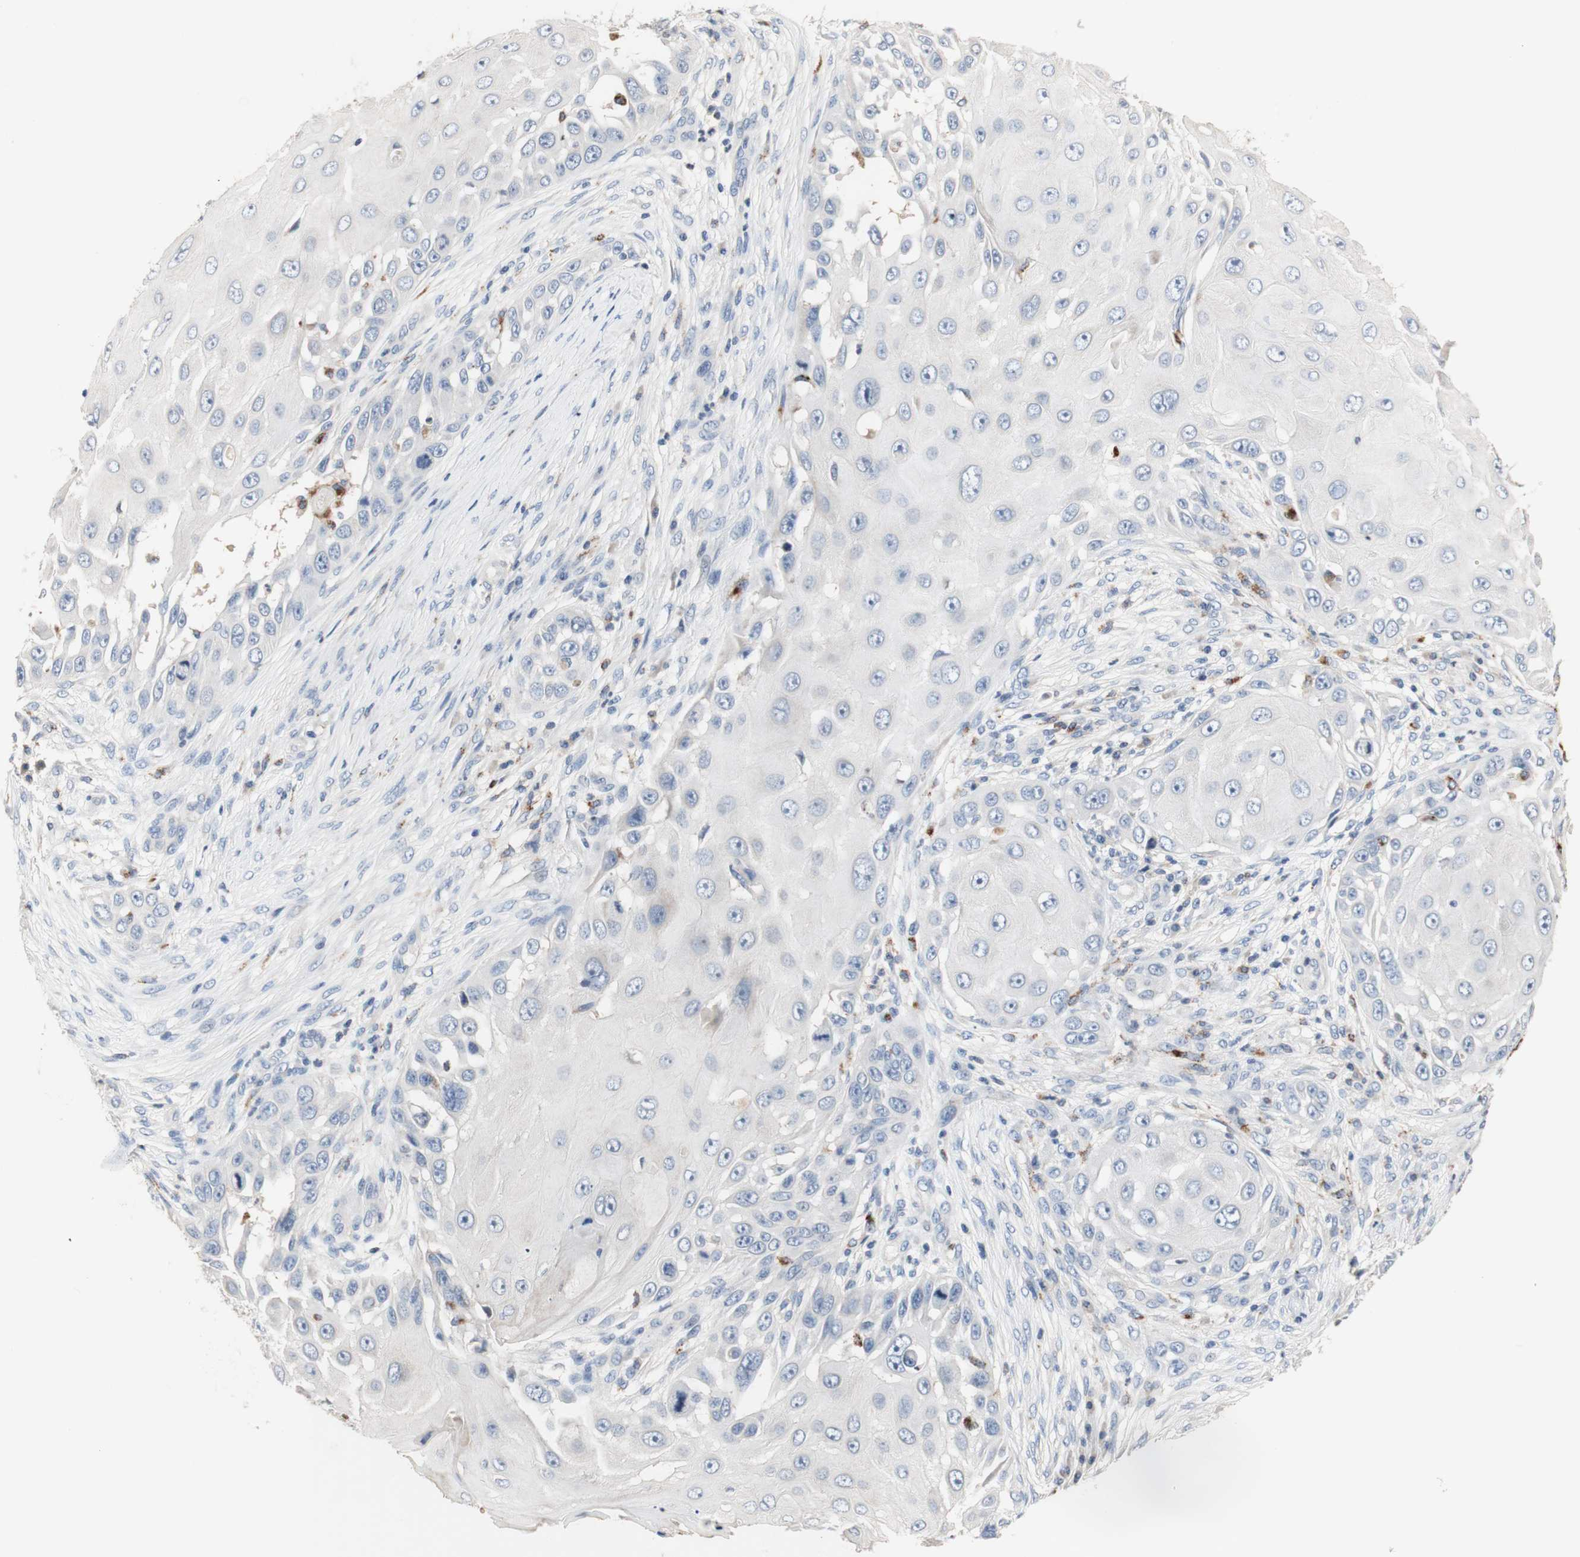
{"staining": {"intensity": "negative", "quantity": "none", "location": "none"}, "tissue": "skin cancer", "cell_type": "Tumor cells", "image_type": "cancer", "snomed": [{"axis": "morphology", "description": "Squamous cell carcinoma, NOS"}, {"axis": "topography", "description": "Skin"}], "caption": "Photomicrograph shows no protein expression in tumor cells of skin squamous cell carcinoma tissue.", "gene": "CDON", "patient": {"sex": "female", "age": 44}}